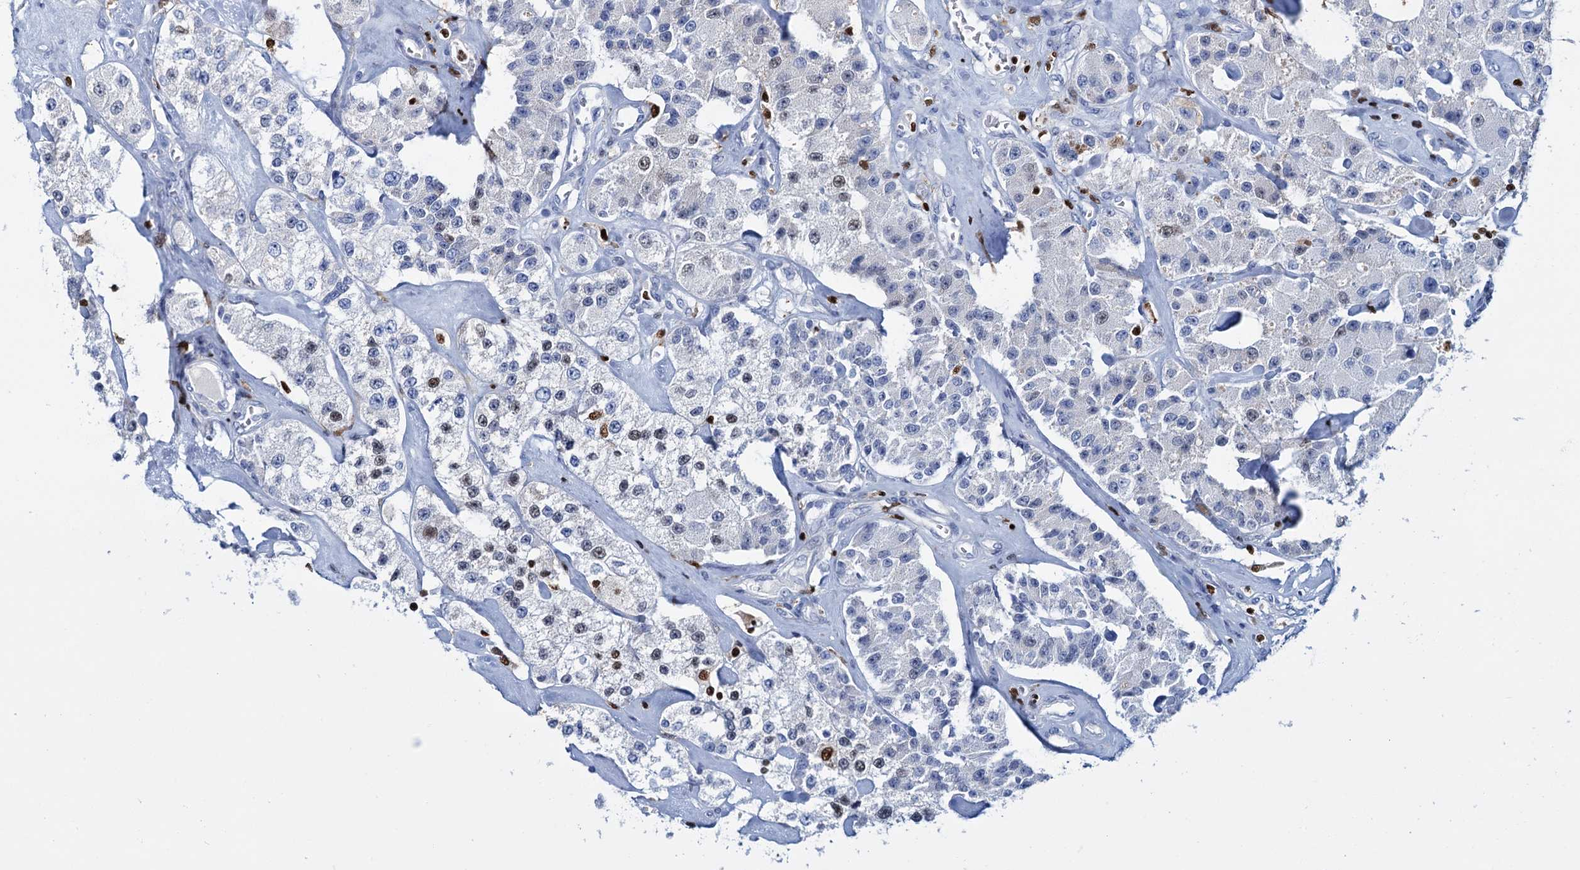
{"staining": {"intensity": "negative", "quantity": "none", "location": "none"}, "tissue": "carcinoid", "cell_type": "Tumor cells", "image_type": "cancer", "snomed": [{"axis": "morphology", "description": "Carcinoid, malignant, NOS"}, {"axis": "topography", "description": "Pancreas"}], "caption": "A histopathology image of human carcinoid is negative for staining in tumor cells.", "gene": "CELF2", "patient": {"sex": "male", "age": 41}}